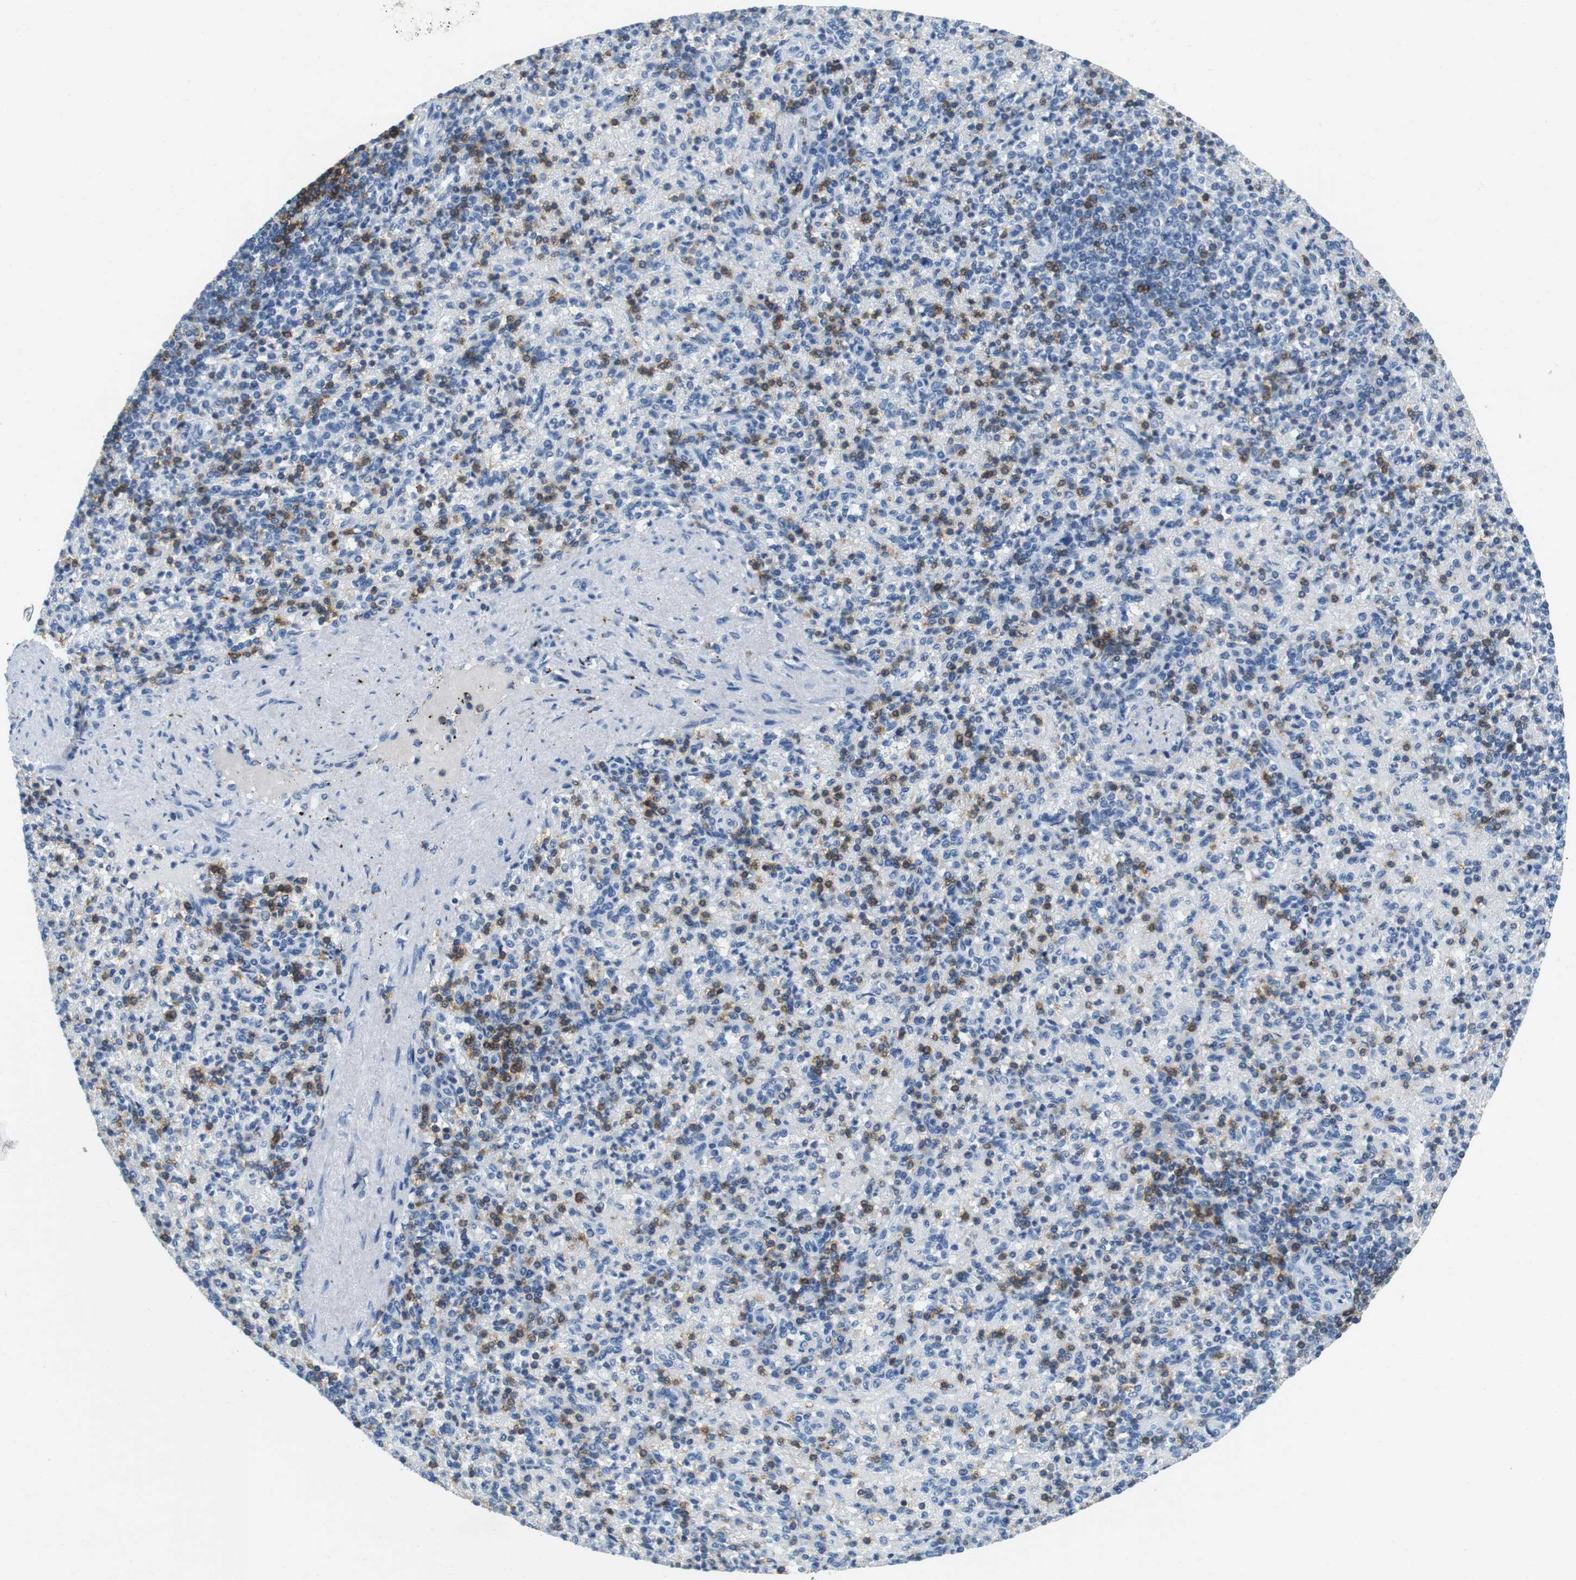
{"staining": {"intensity": "moderate", "quantity": "<25%", "location": "cytoplasmic/membranous"}, "tissue": "spleen", "cell_type": "Cells in red pulp", "image_type": "normal", "snomed": [{"axis": "morphology", "description": "Normal tissue, NOS"}, {"axis": "topography", "description": "Spleen"}], "caption": "Immunohistochemistry staining of normal spleen, which exhibits low levels of moderate cytoplasmic/membranous expression in about <25% of cells in red pulp indicating moderate cytoplasmic/membranous protein expression. The staining was performed using DAB (brown) for protein detection and nuclei were counterstained in hematoxylin (blue).", "gene": "LAT", "patient": {"sex": "female", "age": 74}}